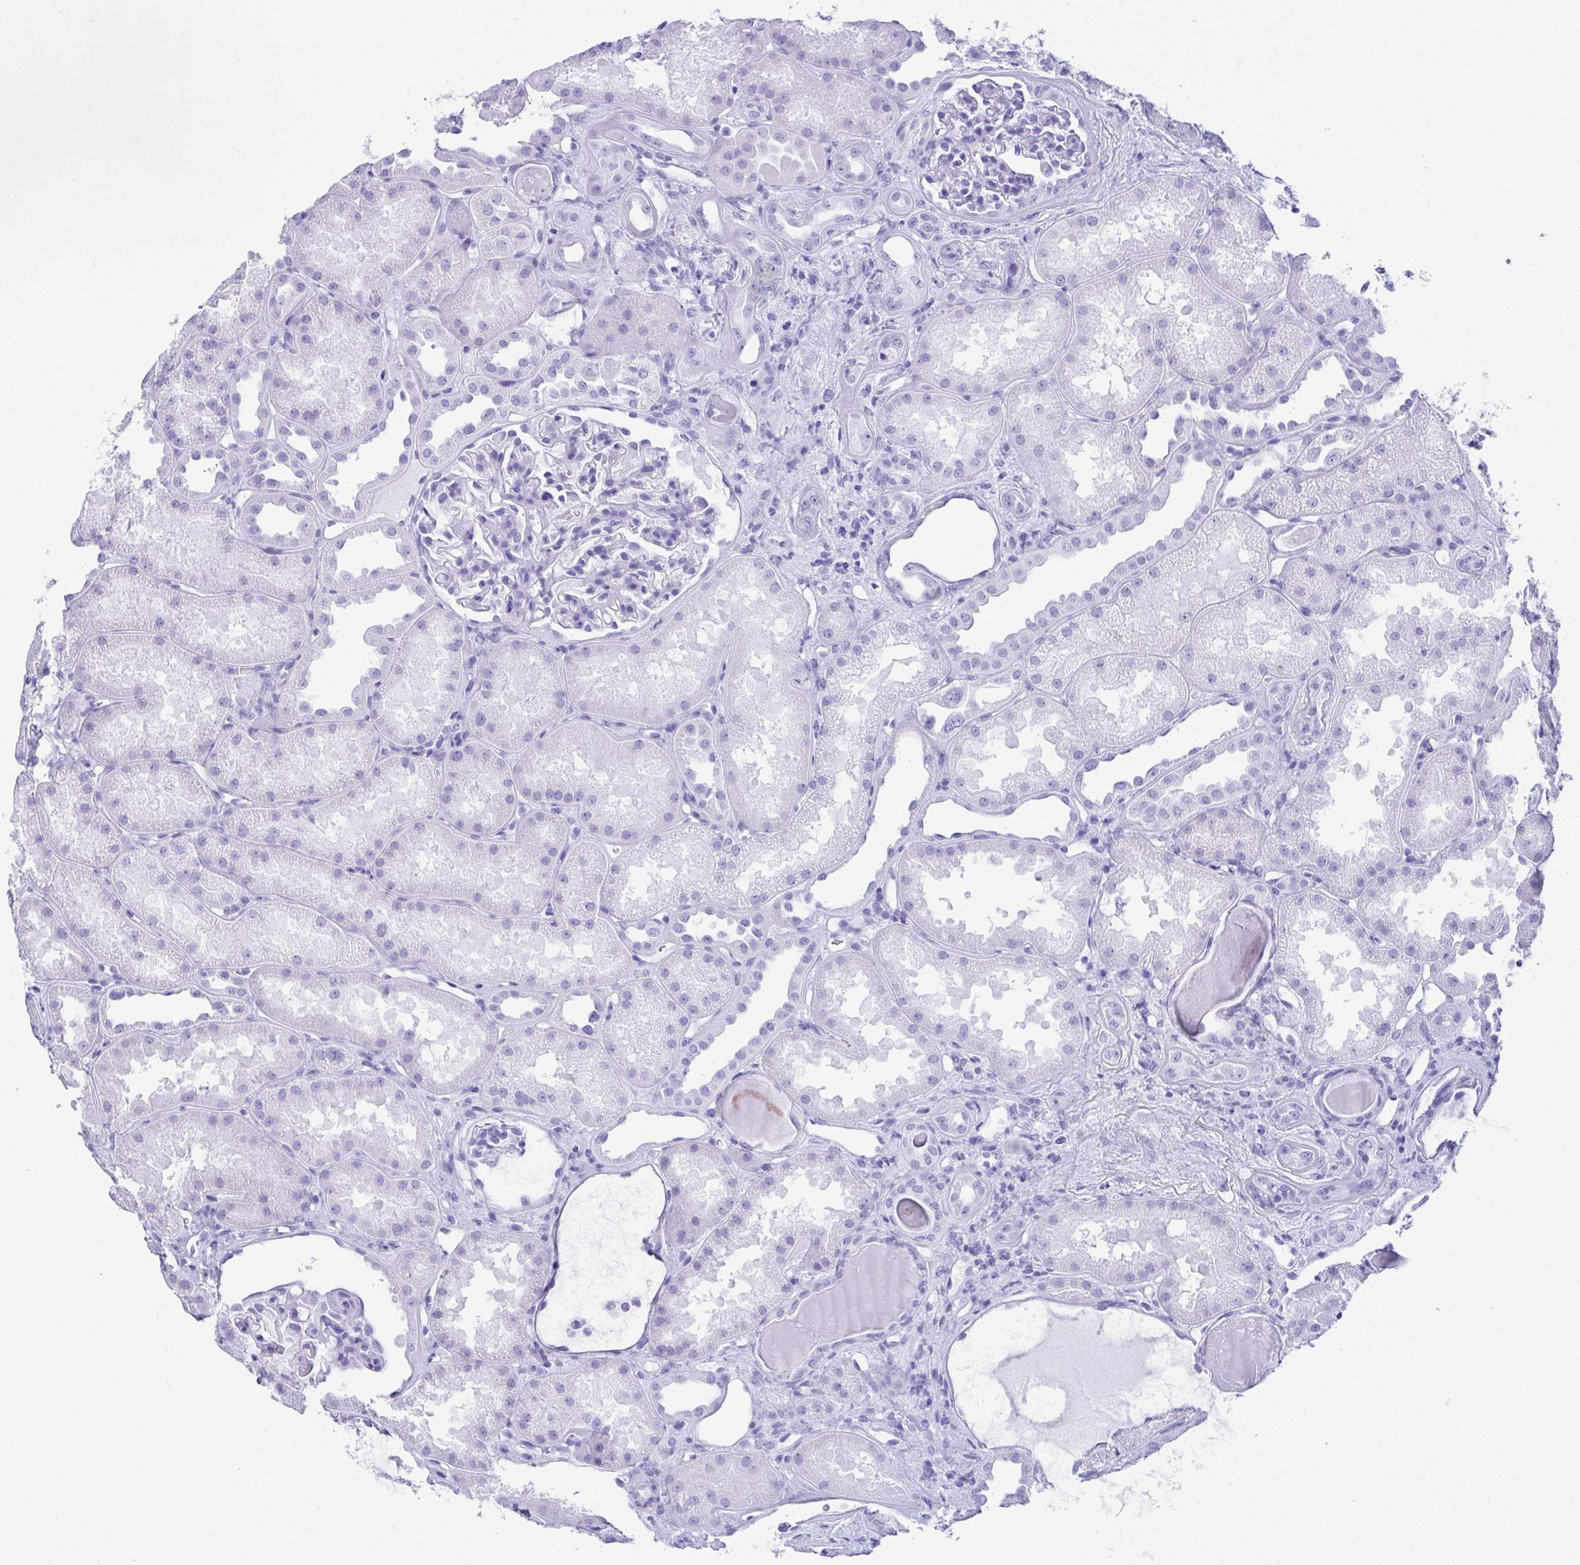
{"staining": {"intensity": "negative", "quantity": "none", "location": "none"}, "tissue": "kidney", "cell_type": "Cells in glomeruli", "image_type": "normal", "snomed": [{"axis": "morphology", "description": "Normal tissue, NOS"}, {"axis": "topography", "description": "Kidney"}], "caption": "Image shows no protein positivity in cells in glomeruli of unremarkable kidney.", "gene": "BEST4", "patient": {"sex": "male", "age": 61}}